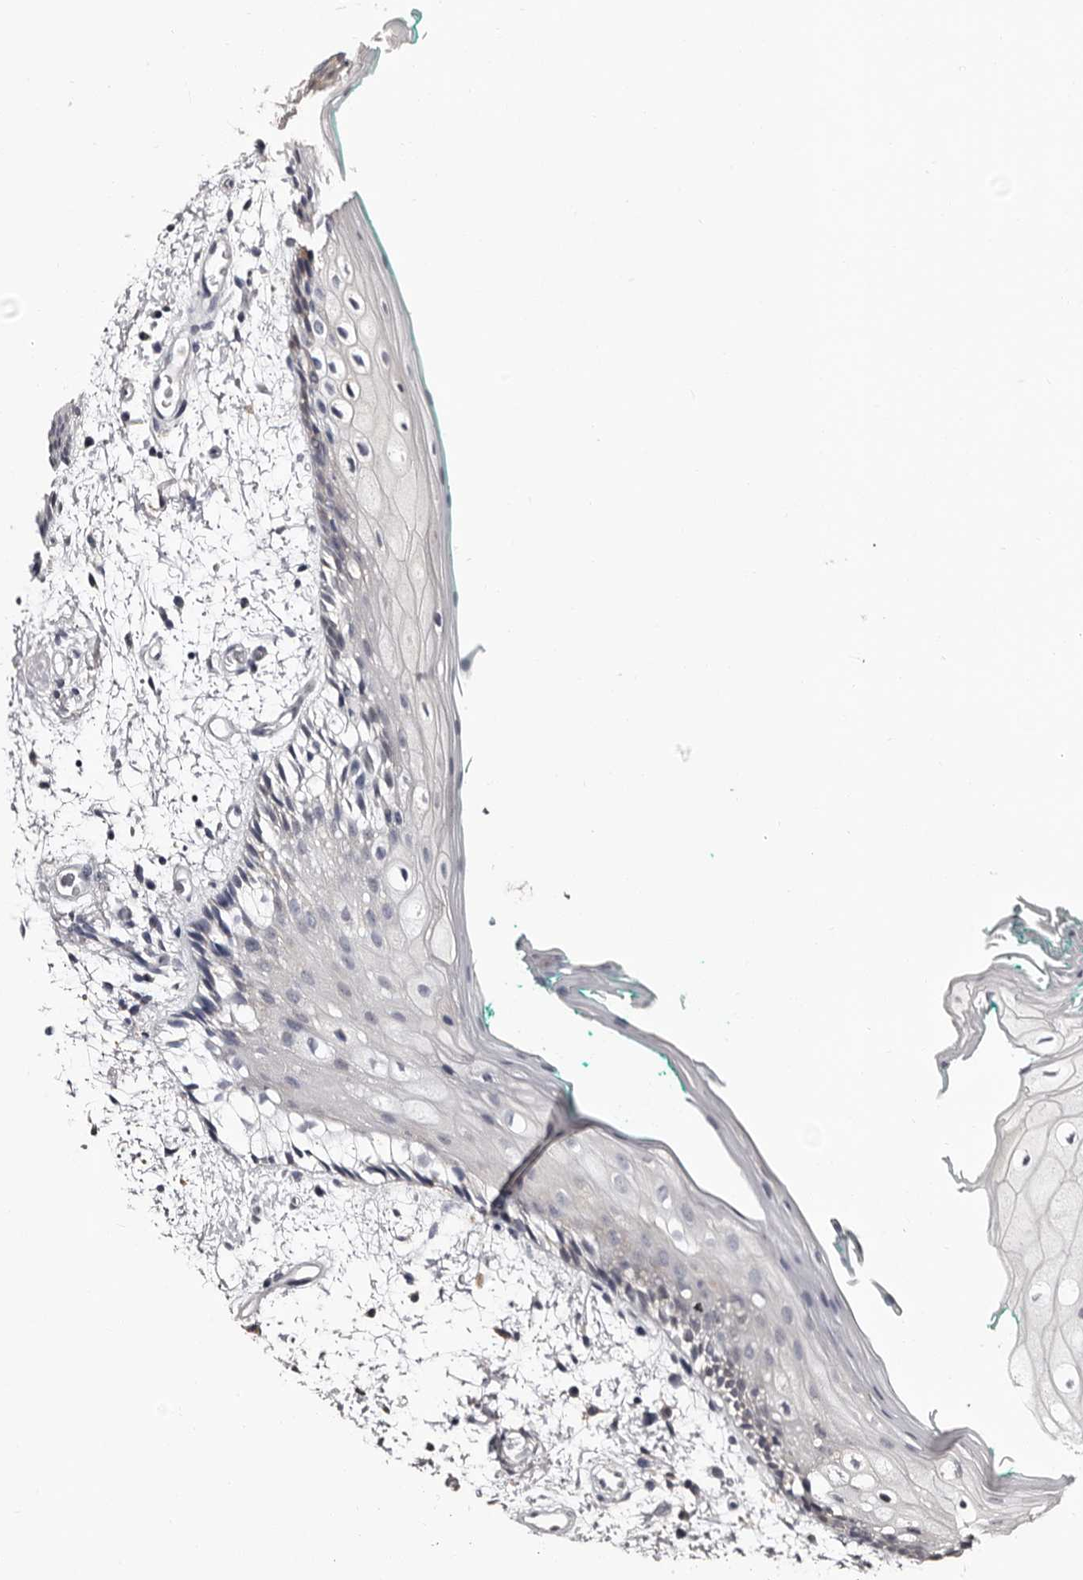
{"staining": {"intensity": "weak", "quantity": "<25%", "location": "cytoplasmic/membranous"}, "tissue": "oral mucosa", "cell_type": "Squamous epithelial cells", "image_type": "normal", "snomed": [{"axis": "morphology", "description": "Normal tissue, NOS"}, {"axis": "topography", "description": "Skeletal muscle"}, {"axis": "topography", "description": "Oral tissue"}, {"axis": "topography", "description": "Peripheral nerve tissue"}], "caption": "Photomicrograph shows no significant protein expression in squamous epithelial cells of unremarkable oral mucosa.", "gene": "DNPH1", "patient": {"sex": "female", "age": 84}}